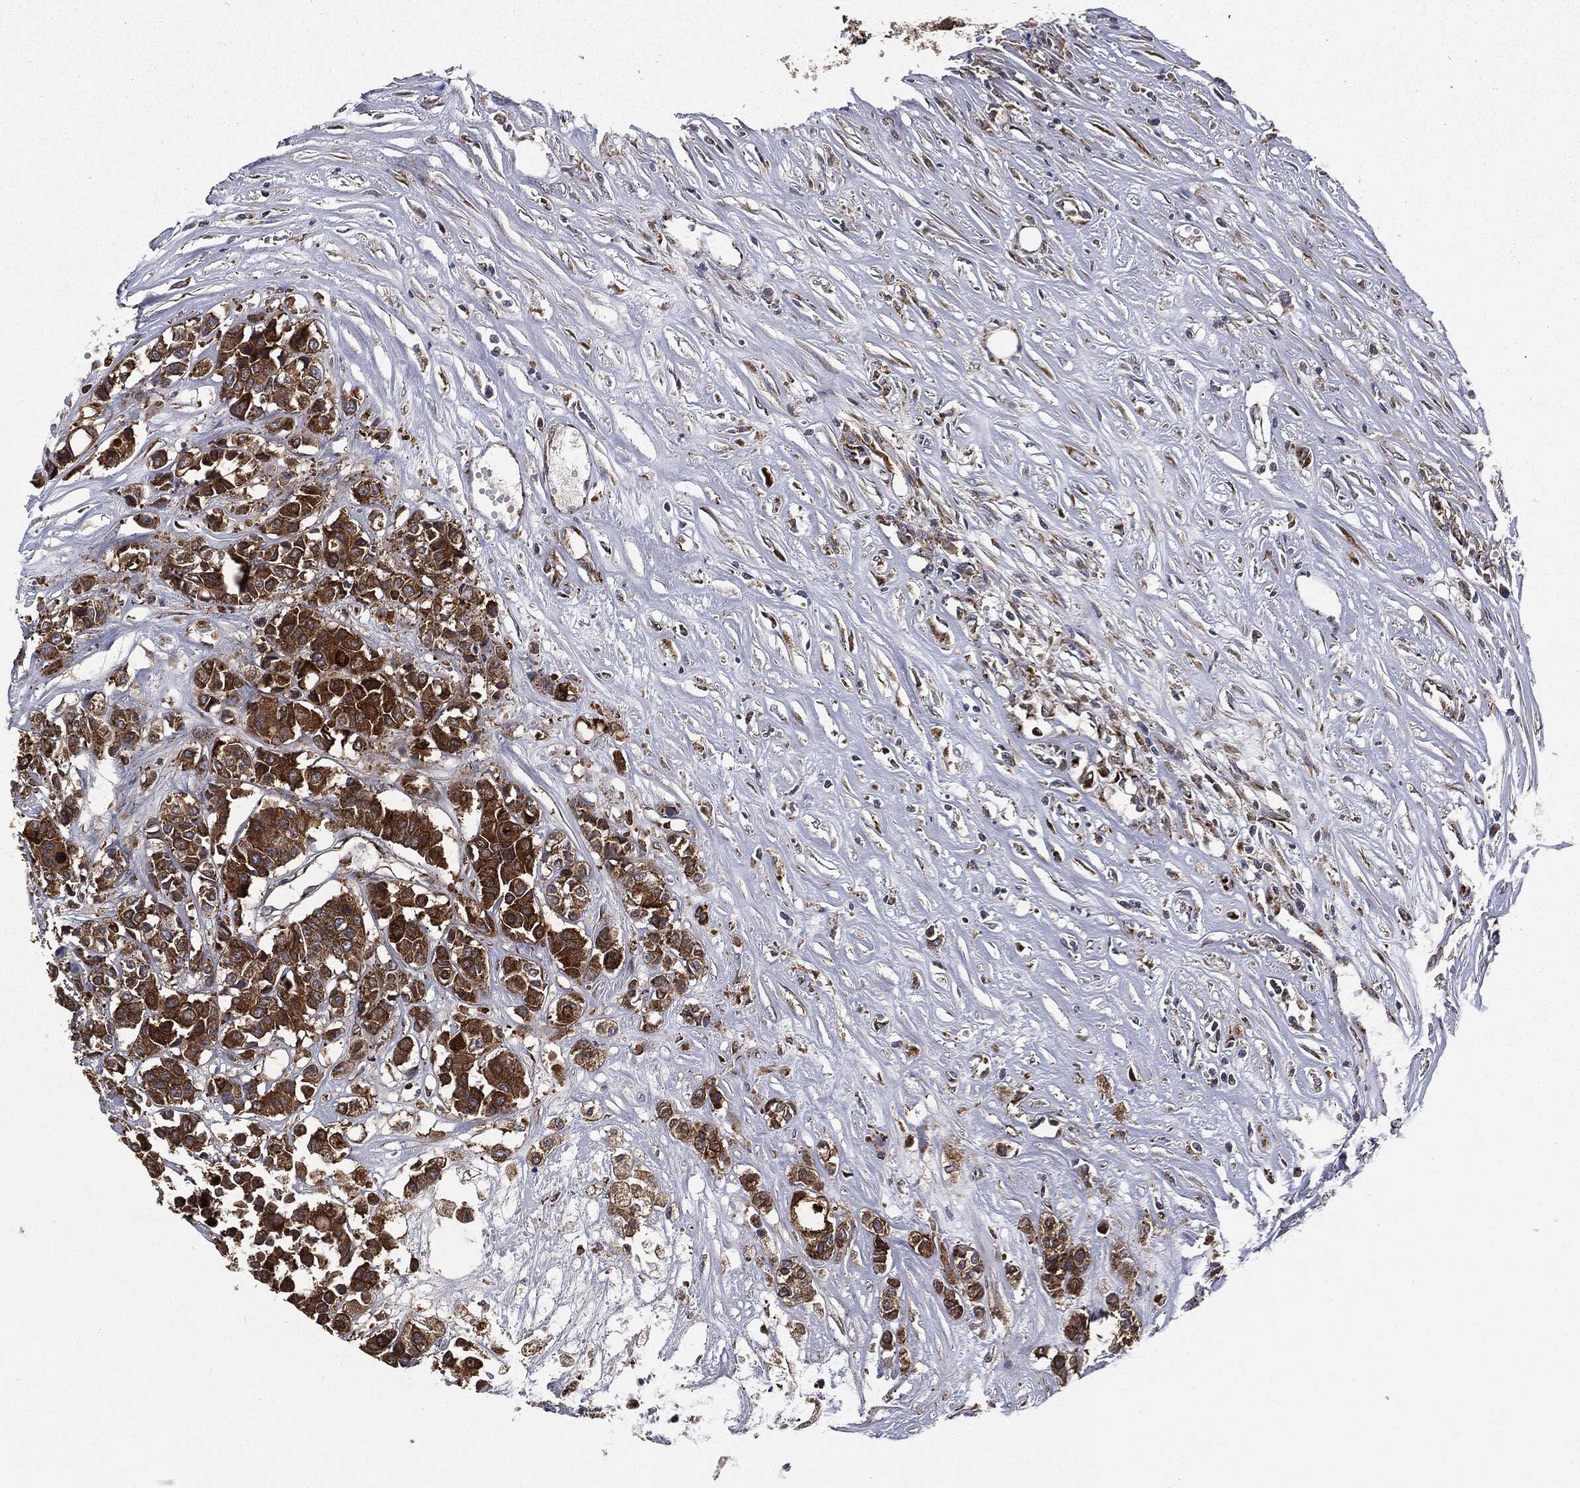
{"staining": {"intensity": "strong", "quantity": ">75%", "location": "cytoplasmic/membranous"}, "tissue": "carcinoid", "cell_type": "Tumor cells", "image_type": "cancer", "snomed": [{"axis": "morphology", "description": "Carcinoid, malignant, NOS"}, {"axis": "topography", "description": "Colon"}], "caption": "Tumor cells exhibit high levels of strong cytoplasmic/membranous positivity in about >75% of cells in malignant carcinoid.", "gene": "PLOD3", "patient": {"sex": "male", "age": 81}}